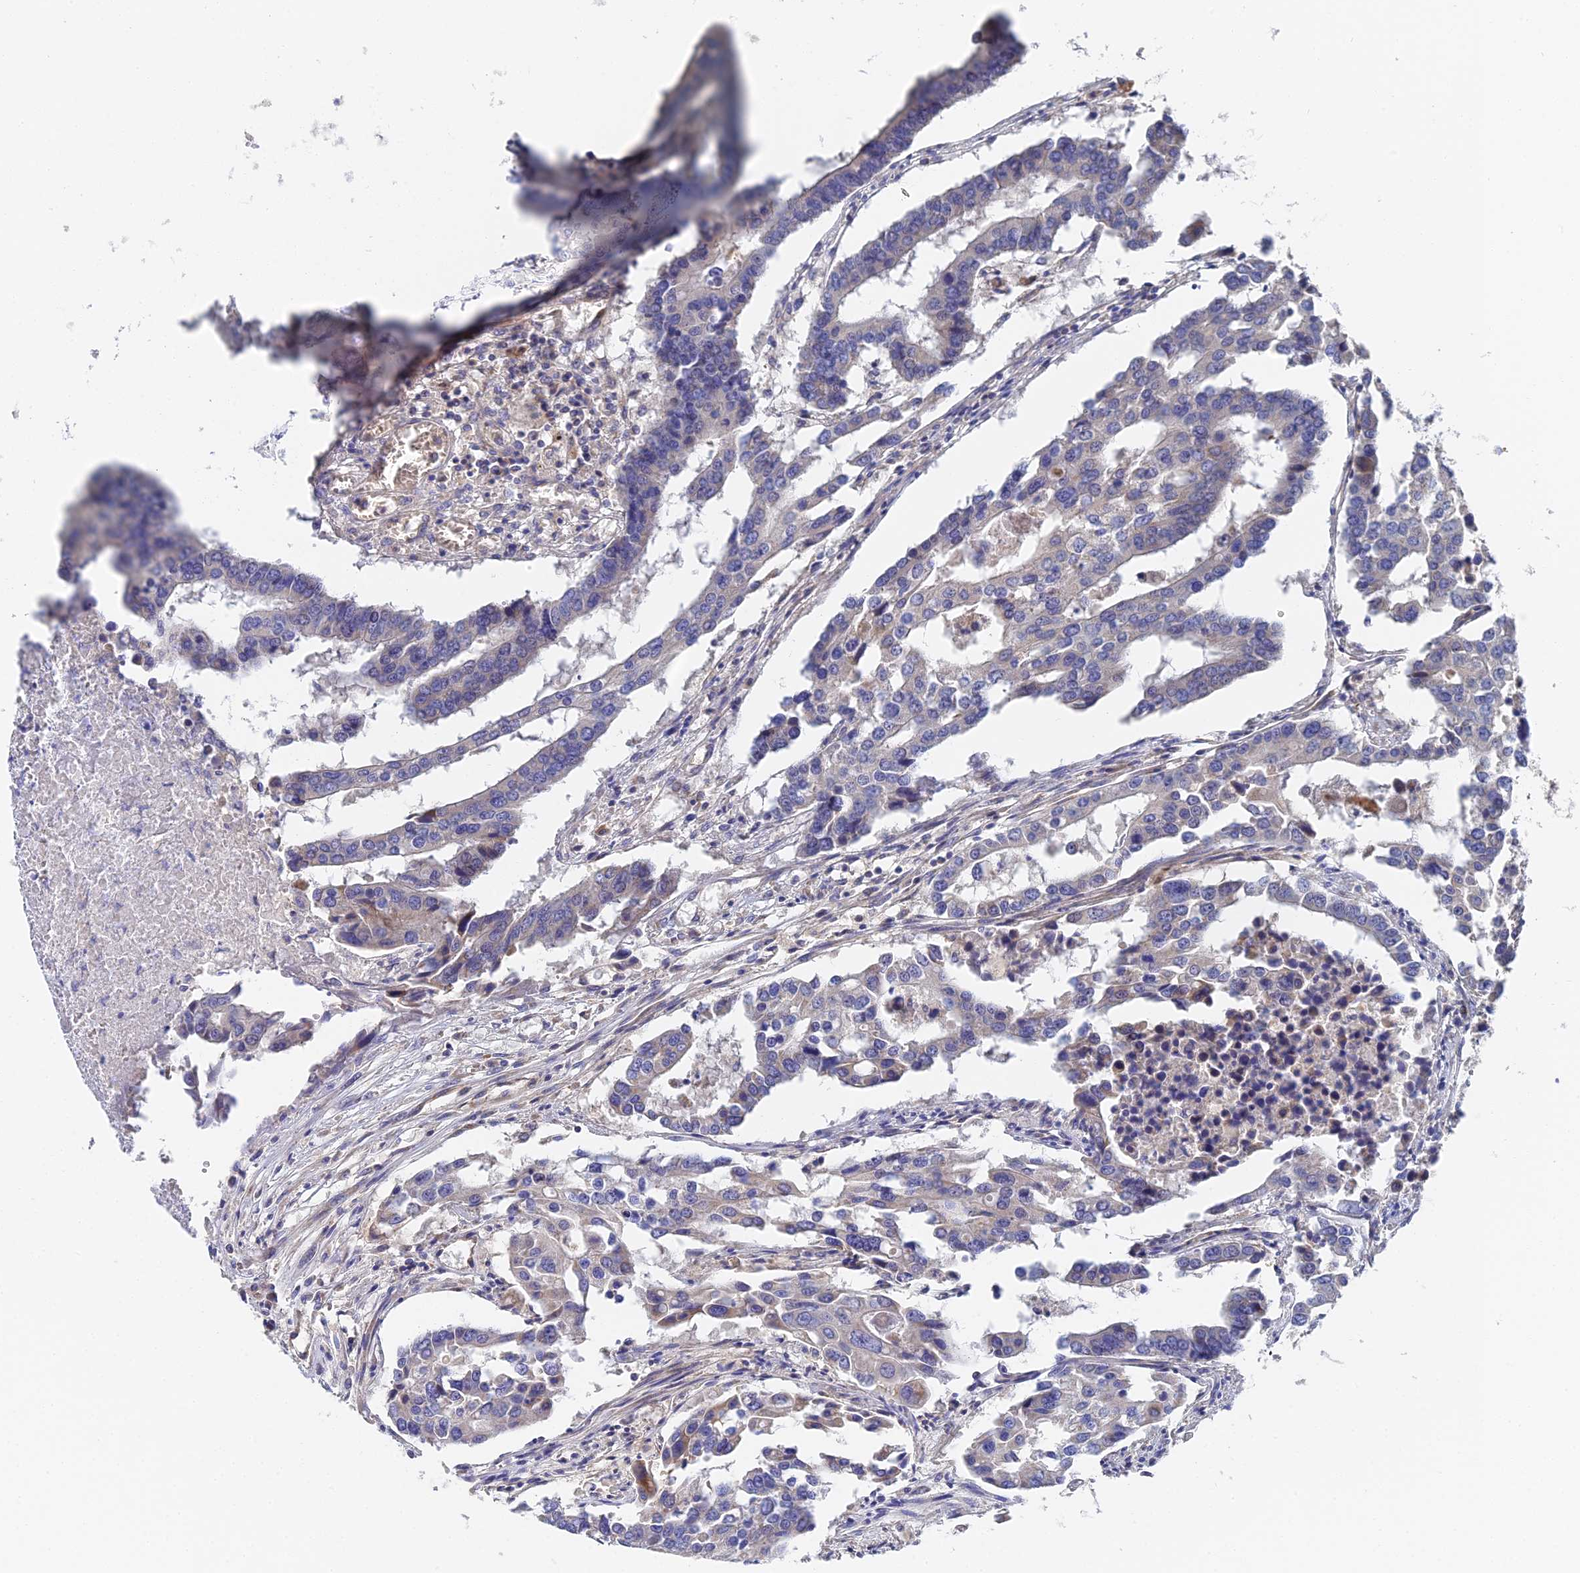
{"staining": {"intensity": "weak", "quantity": "25%-75%", "location": "cytoplasmic/membranous"}, "tissue": "colorectal cancer", "cell_type": "Tumor cells", "image_type": "cancer", "snomed": [{"axis": "morphology", "description": "Adenocarcinoma, NOS"}, {"axis": "topography", "description": "Colon"}], "caption": "About 25%-75% of tumor cells in colorectal cancer reveal weak cytoplasmic/membranous protein staining as visualized by brown immunohistochemical staining.", "gene": "UBE2L3", "patient": {"sex": "male", "age": 77}}